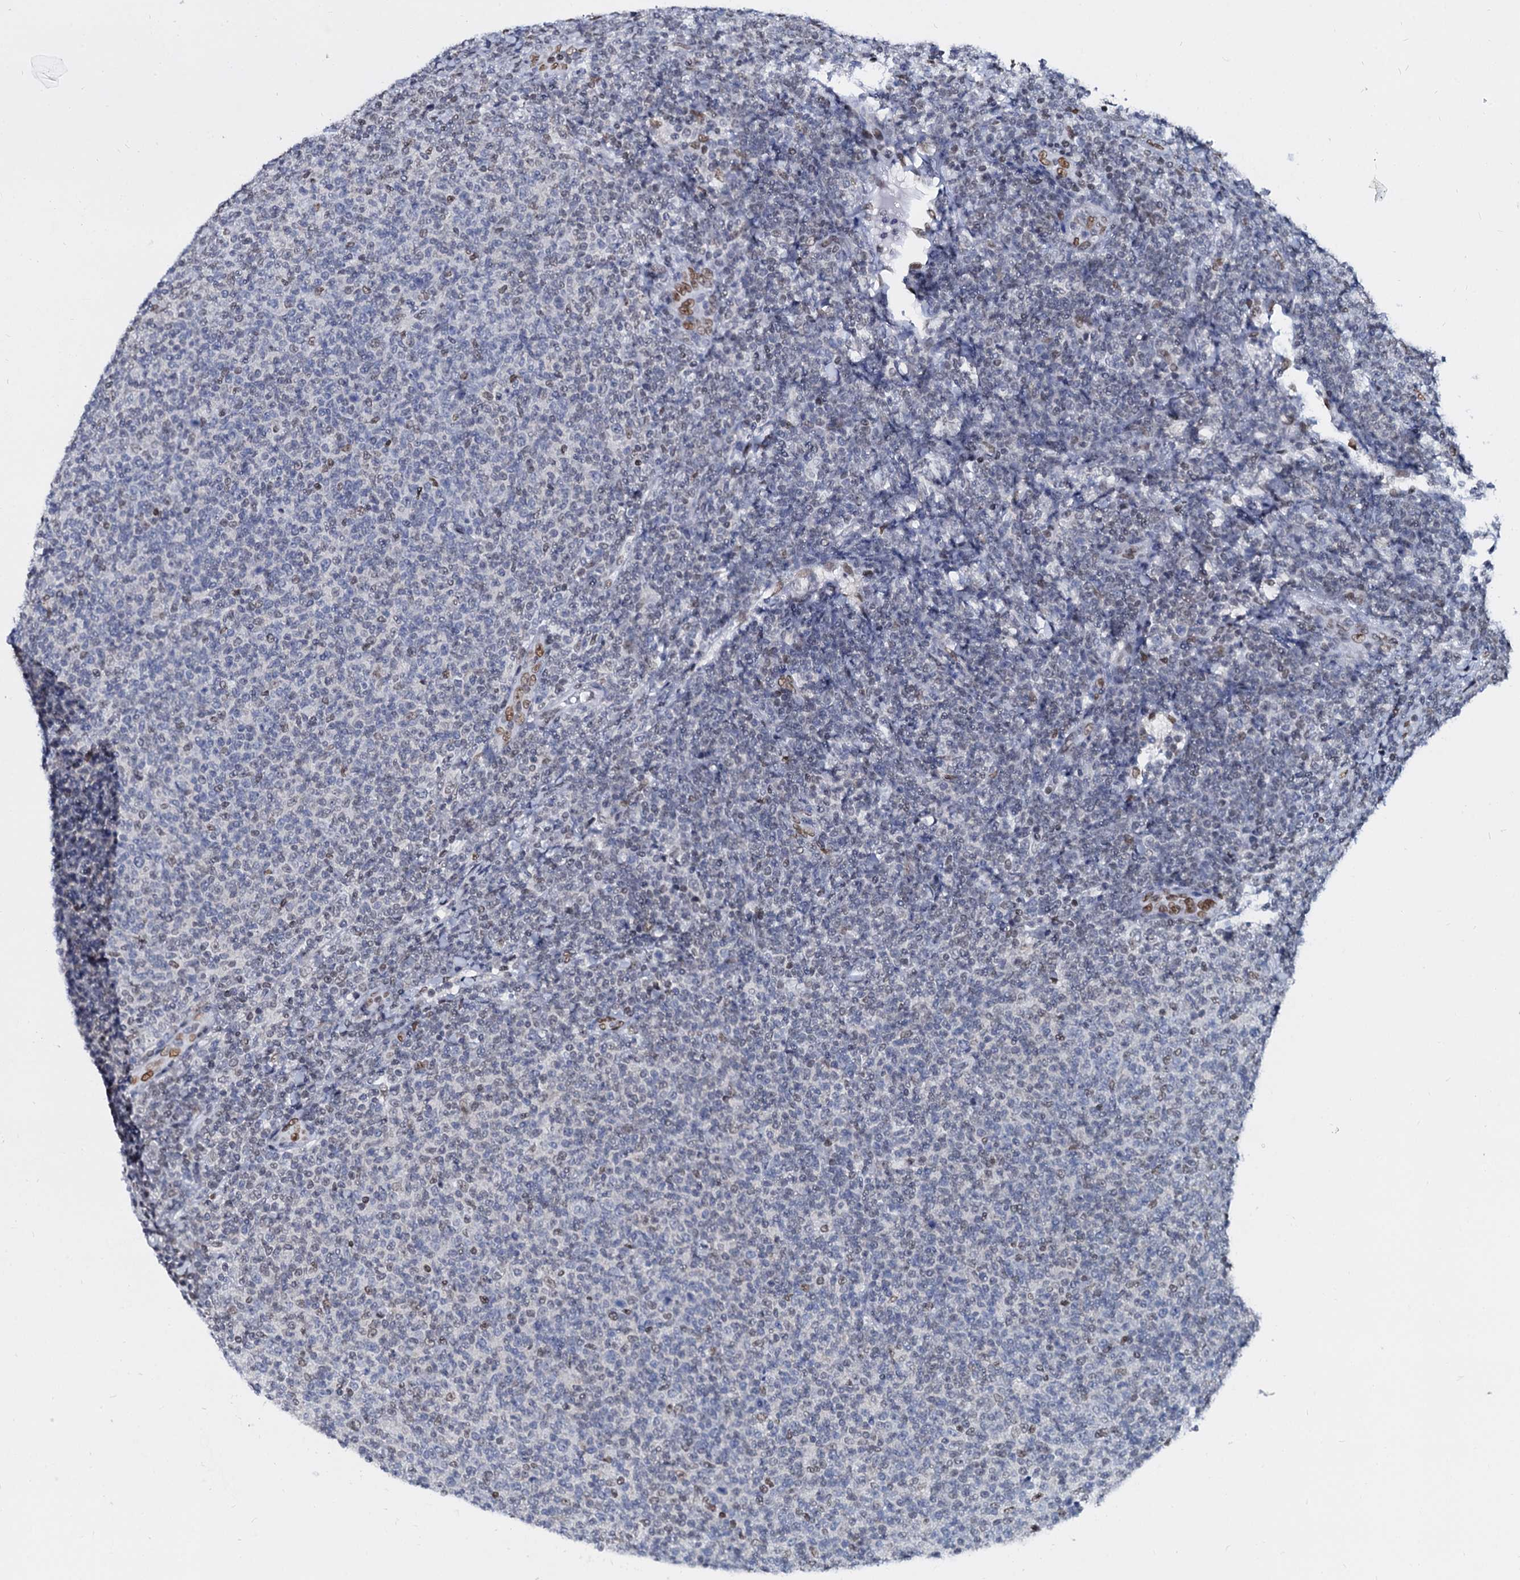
{"staining": {"intensity": "weak", "quantity": "<25%", "location": "nuclear"}, "tissue": "lymphoma", "cell_type": "Tumor cells", "image_type": "cancer", "snomed": [{"axis": "morphology", "description": "Malignant lymphoma, non-Hodgkin's type, Low grade"}, {"axis": "topography", "description": "Lymph node"}], "caption": "This is an immunohistochemistry (IHC) micrograph of human malignant lymphoma, non-Hodgkin's type (low-grade). There is no positivity in tumor cells.", "gene": "CMAS", "patient": {"sex": "male", "age": 66}}